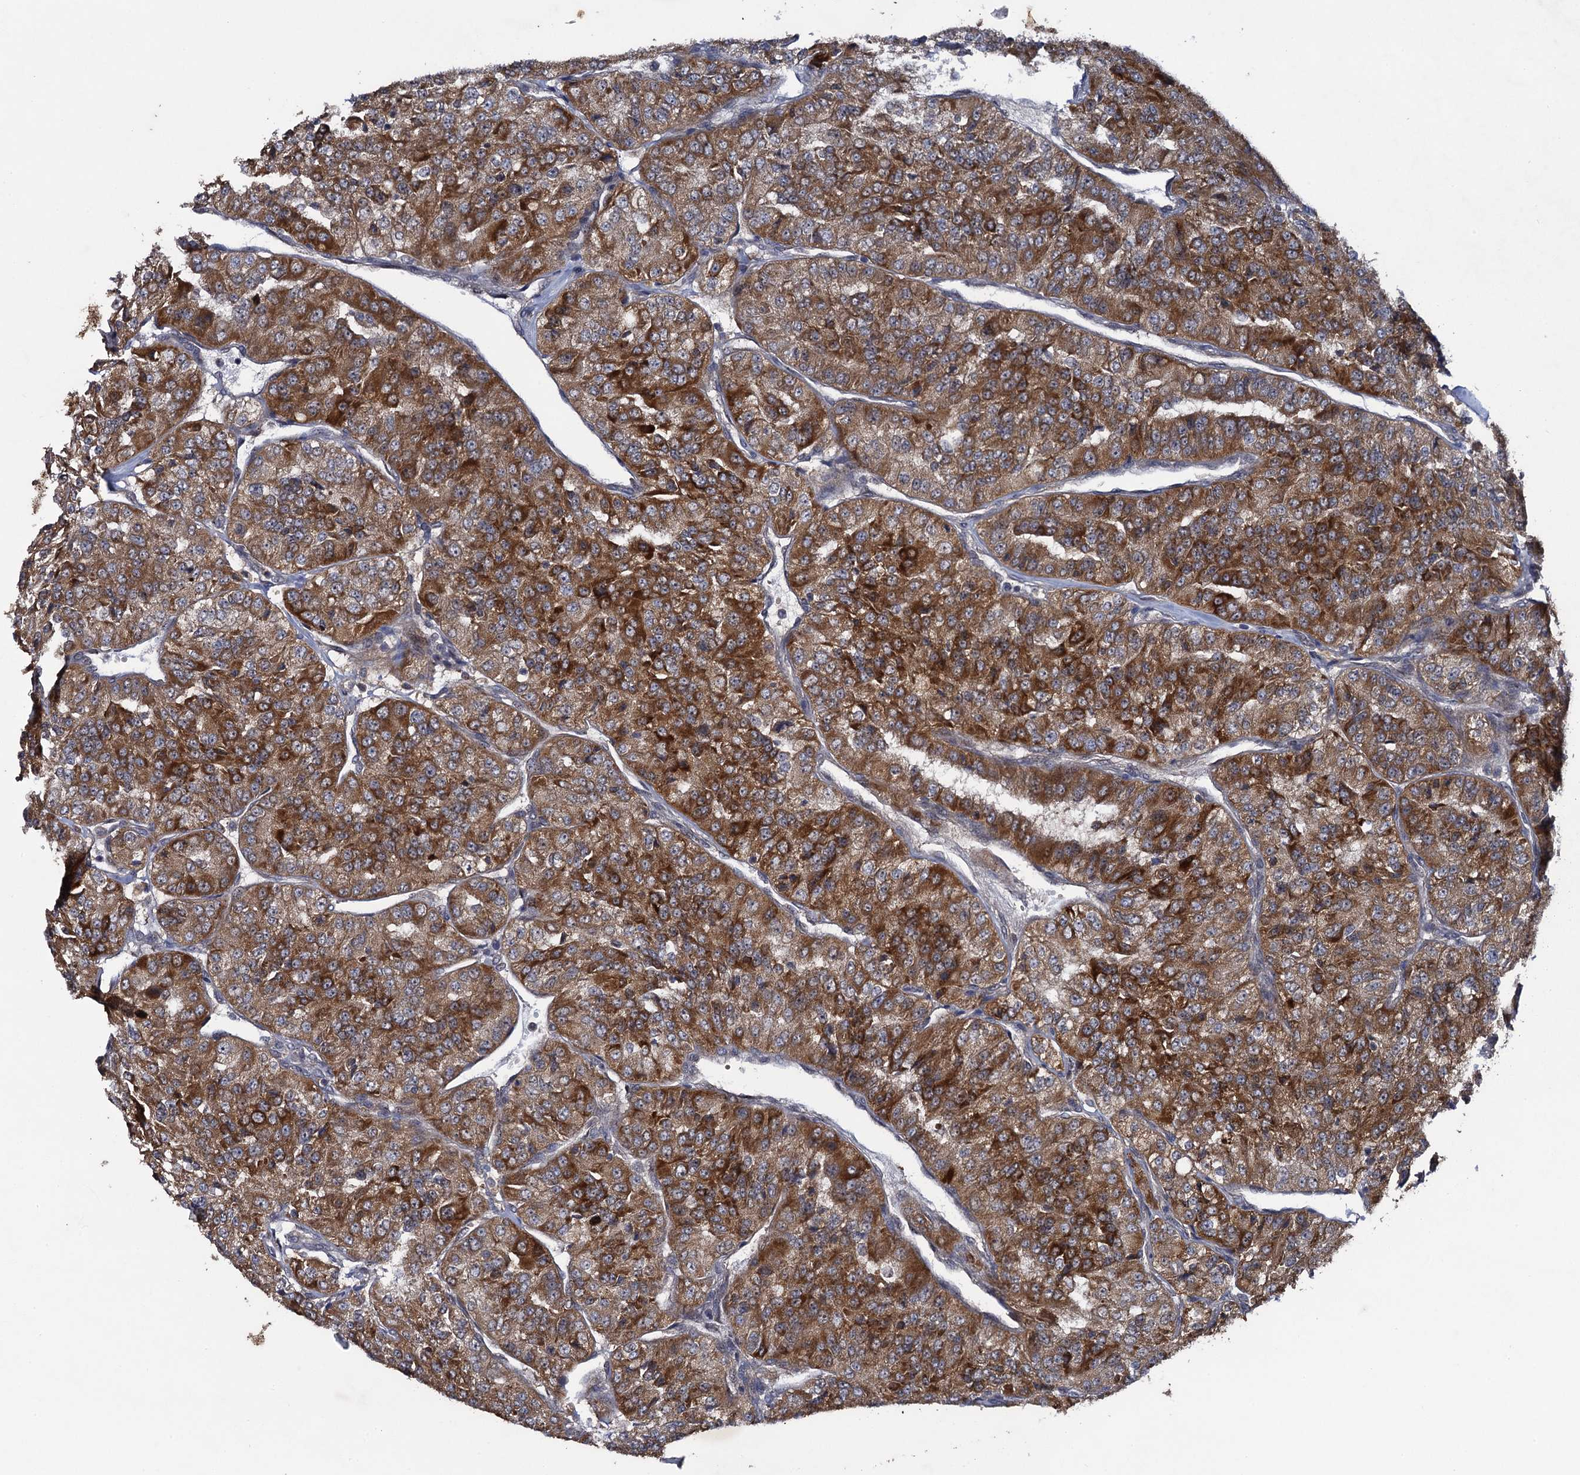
{"staining": {"intensity": "strong", "quantity": ">75%", "location": "cytoplasmic/membranous"}, "tissue": "renal cancer", "cell_type": "Tumor cells", "image_type": "cancer", "snomed": [{"axis": "morphology", "description": "Adenocarcinoma, NOS"}, {"axis": "topography", "description": "Kidney"}], "caption": "Human renal cancer (adenocarcinoma) stained with a protein marker shows strong staining in tumor cells.", "gene": "HAUS1", "patient": {"sex": "female", "age": 63}}